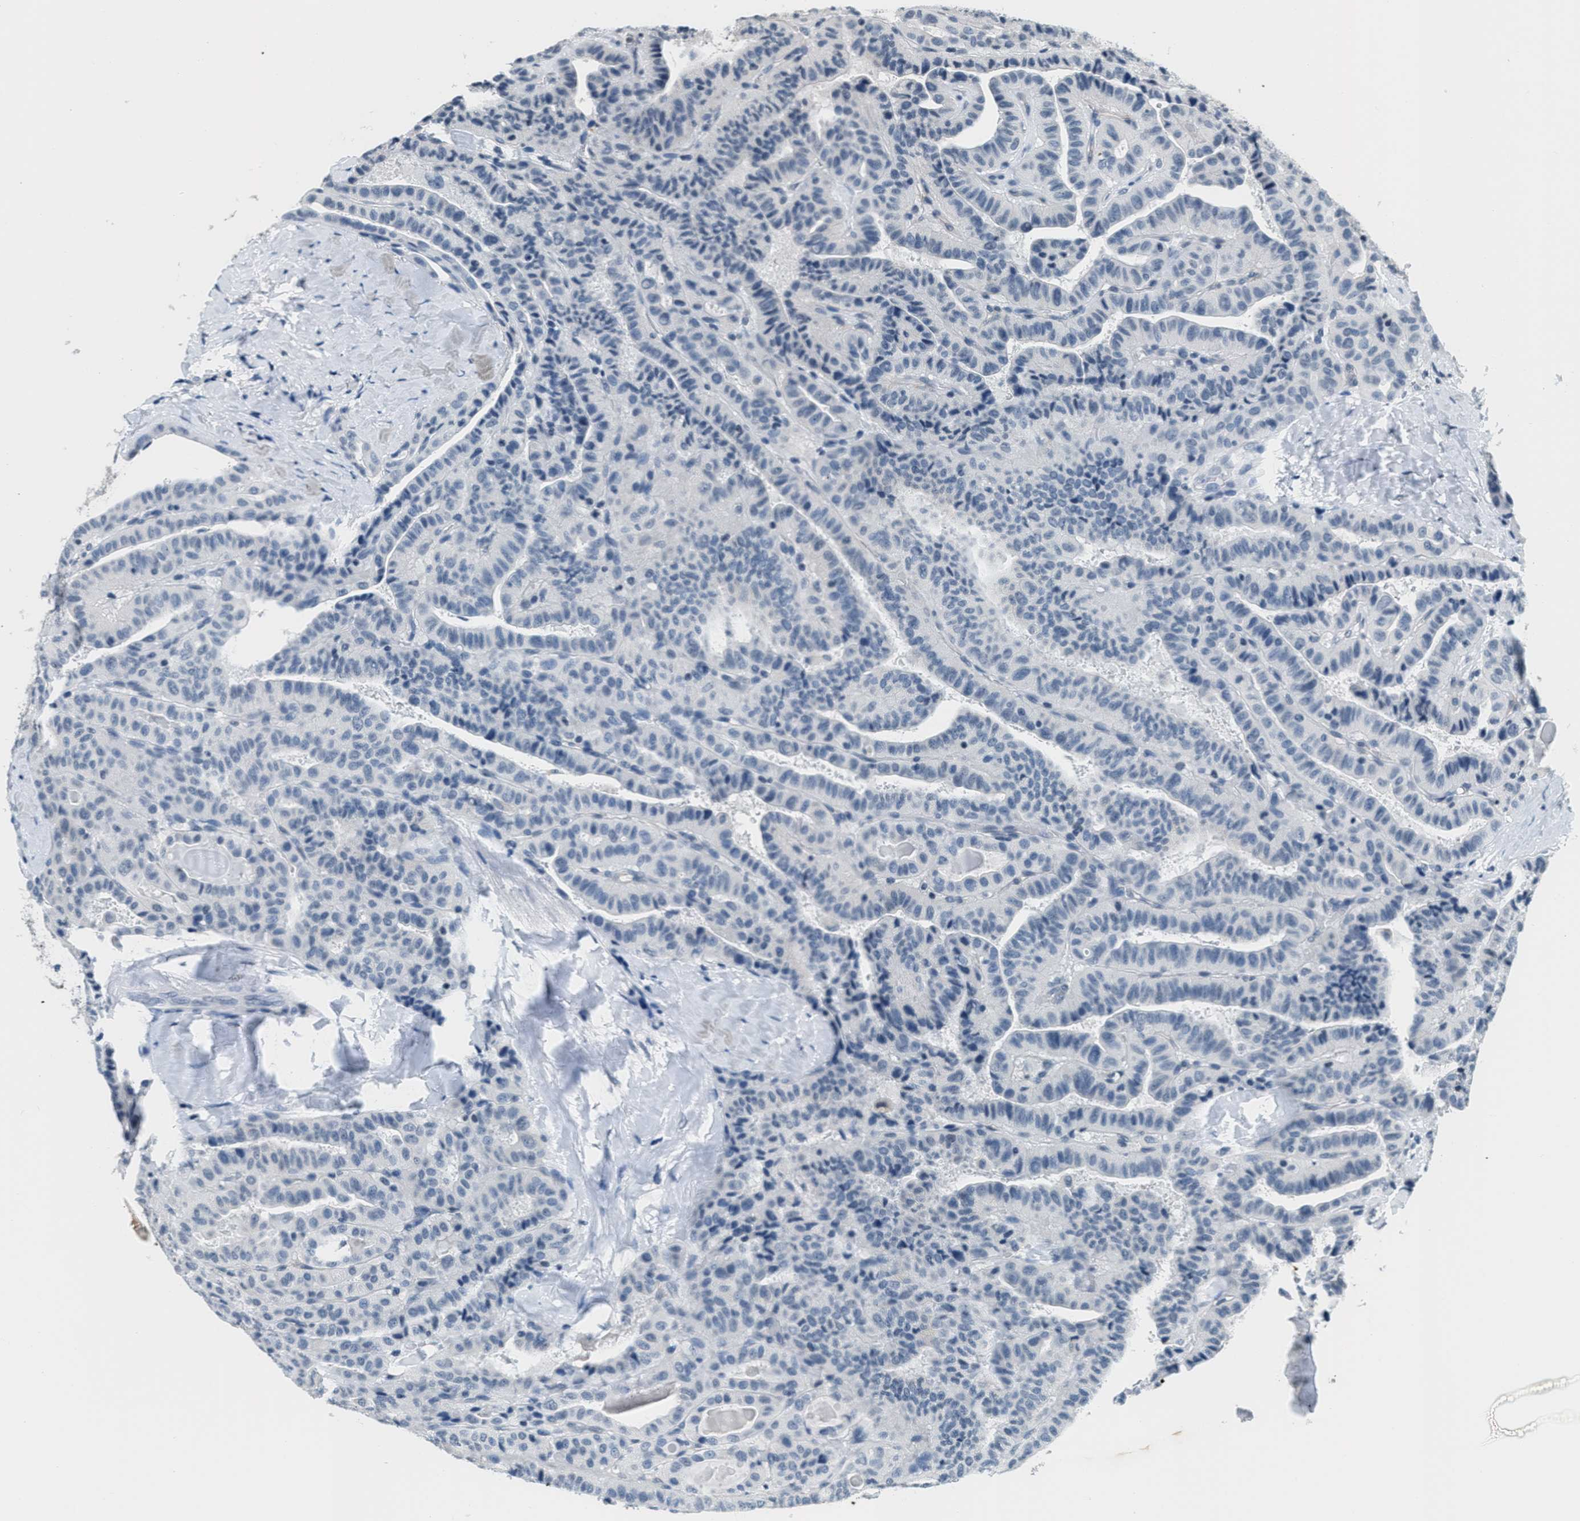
{"staining": {"intensity": "negative", "quantity": "none", "location": "none"}, "tissue": "thyroid cancer", "cell_type": "Tumor cells", "image_type": "cancer", "snomed": [{"axis": "morphology", "description": "Papillary adenocarcinoma, NOS"}, {"axis": "topography", "description": "Thyroid gland"}], "caption": "The image reveals no significant staining in tumor cells of papillary adenocarcinoma (thyroid).", "gene": "CA4", "patient": {"sex": "male", "age": 77}}